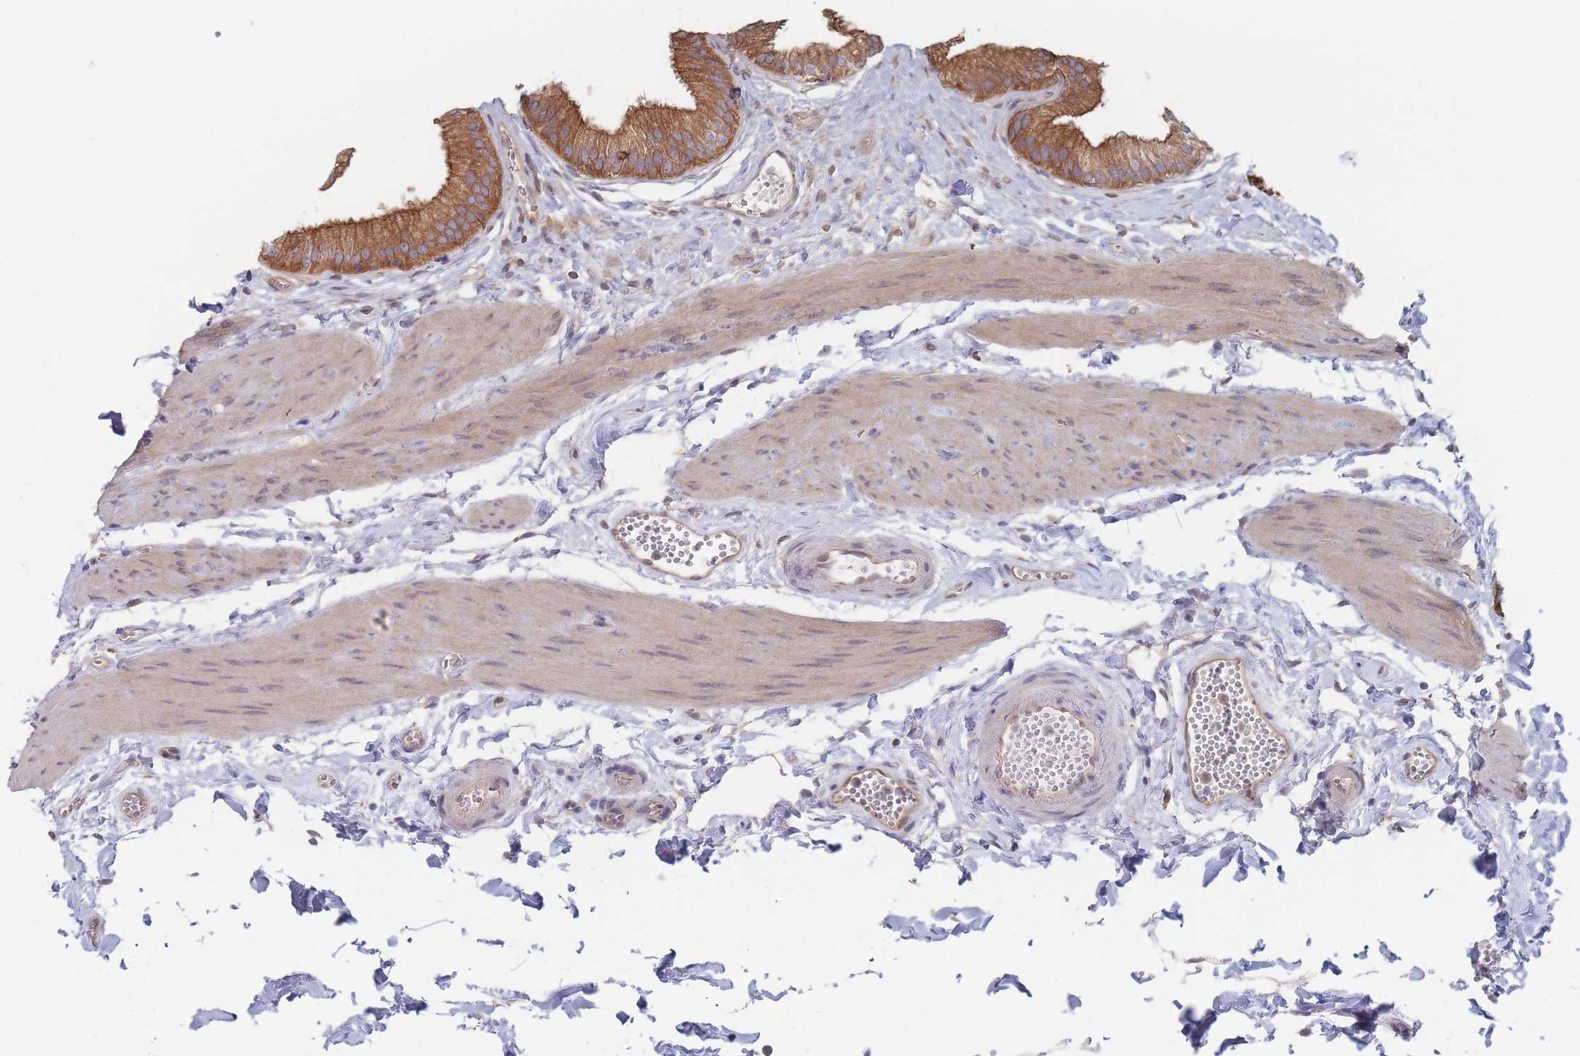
{"staining": {"intensity": "moderate", "quantity": ">75%", "location": "cytoplasmic/membranous"}, "tissue": "gallbladder", "cell_type": "Glandular cells", "image_type": "normal", "snomed": [{"axis": "morphology", "description": "Normal tissue, NOS"}, {"axis": "topography", "description": "Gallbladder"}], "caption": "A brown stain labels moderate cytoplasmic/membranous expression of a protein in glandular cells of unremarkable human gallbladder.", "gene": "EFCC1", "patient": {"sex": "female", "age": 54}}